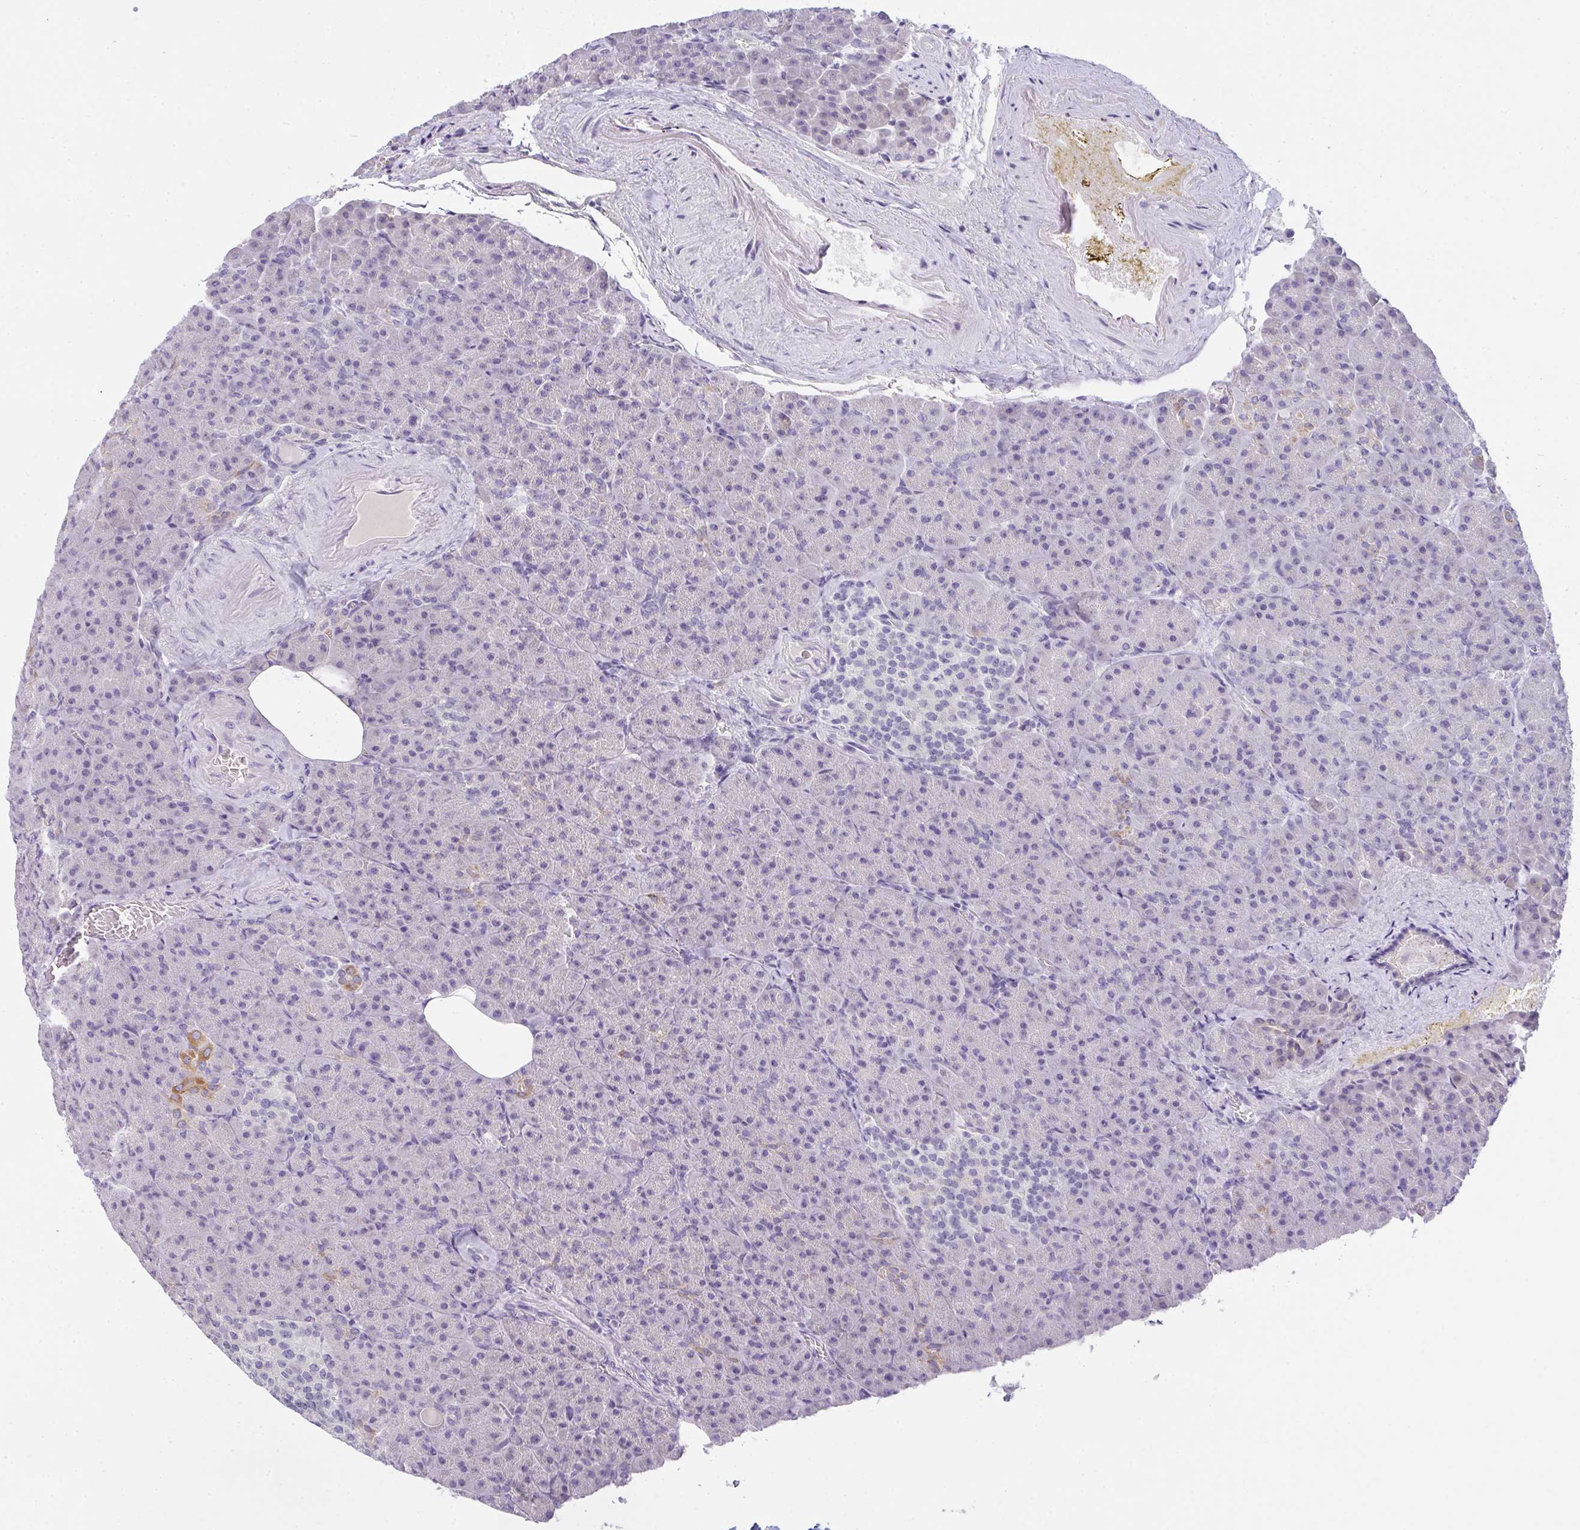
{"staining": {"intensity": "negative", "quantity": "none", "location": "none"}, "tissue": "pancreas", "cell_type": "Exocrine glandular cells", "image_type": "normal", "snomed": [{"axis": "morphology", "description": "Normal tissue, NOS"}, {"axis": "topography", "description": "Pancreas"}], "caption": "This is a histopathology image of immunohistochemistry staining of normal pancreas, which shows no positivity in exocrine glandular cells.", "gene": "COX7B", "patient": {"sex": "female", "age": 74}}